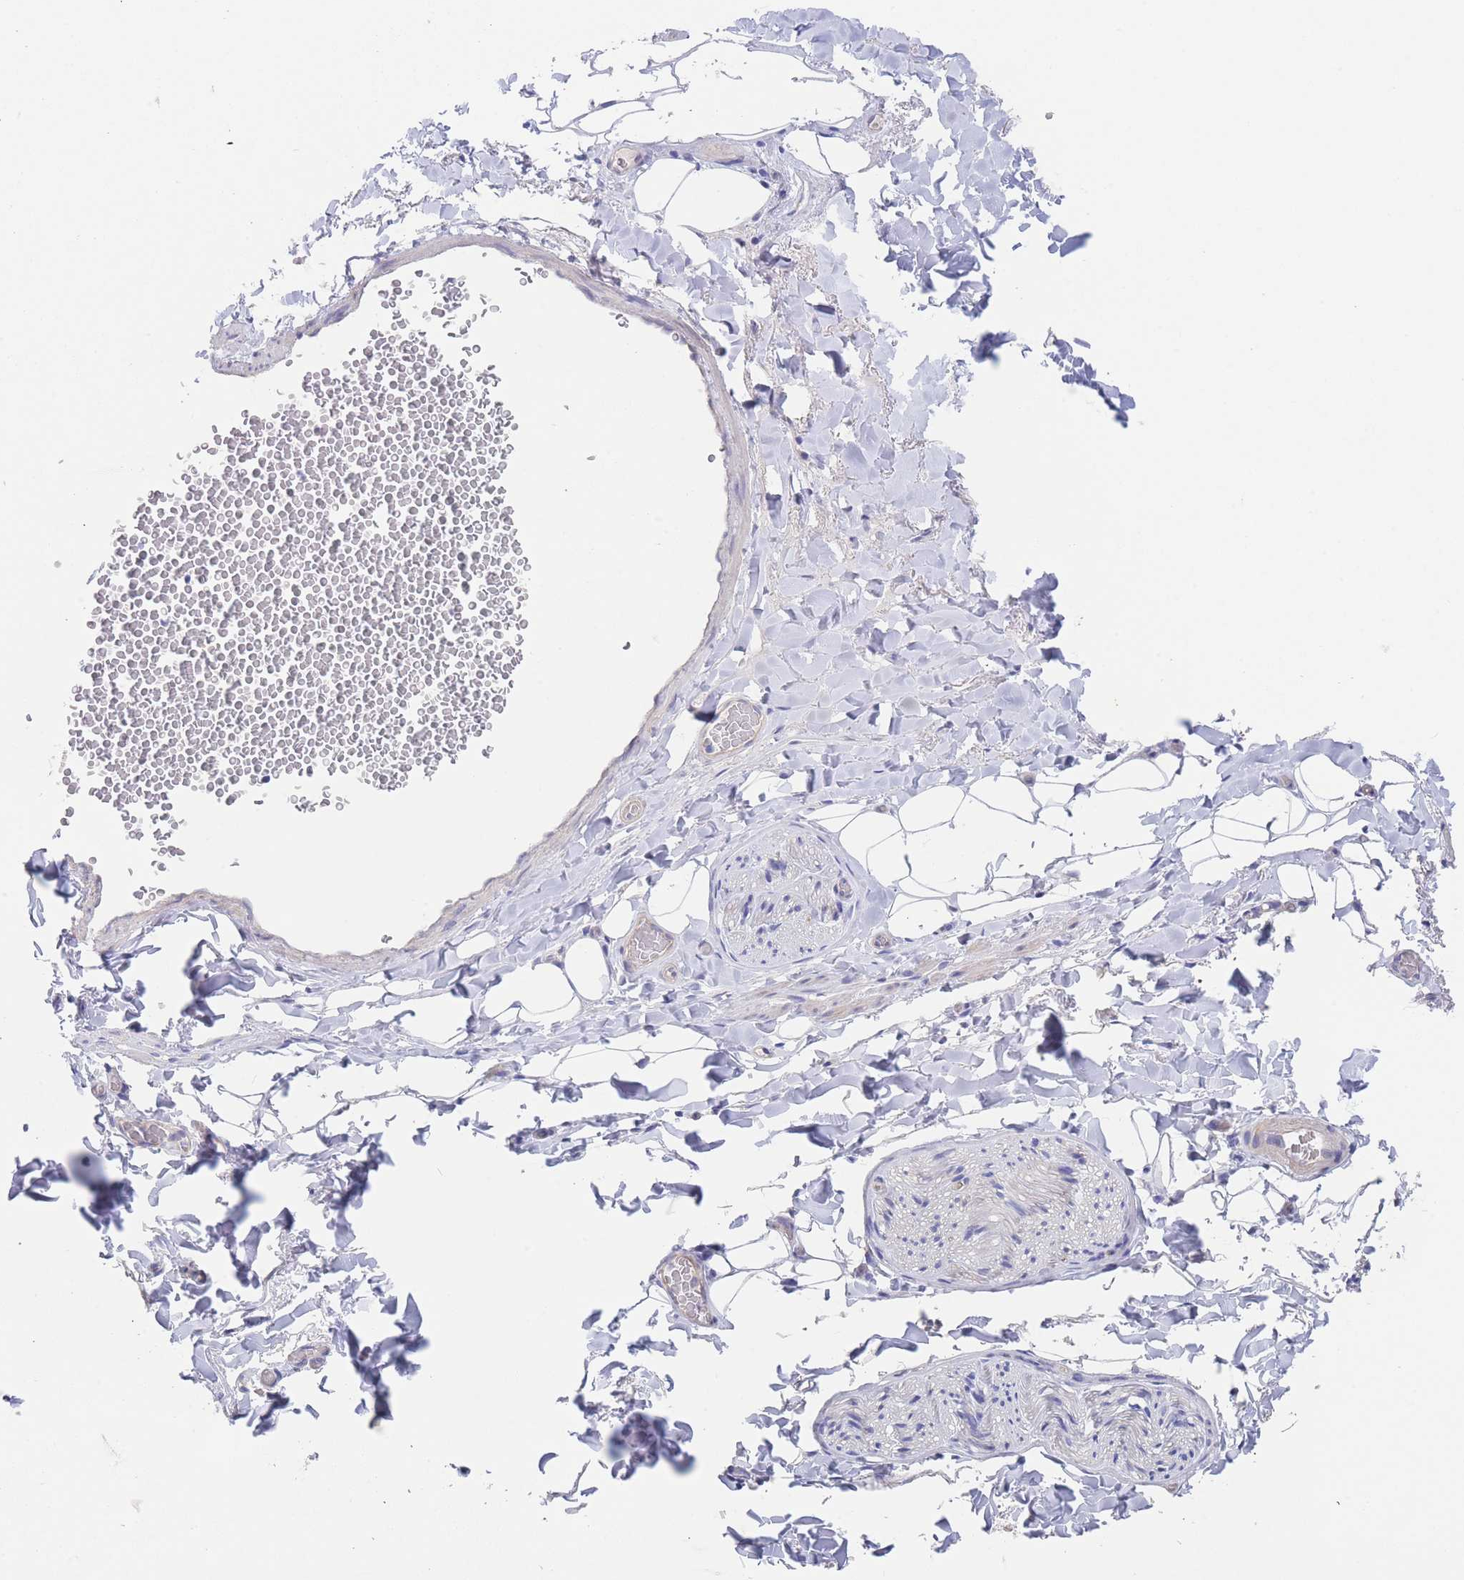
{"staining": {"intensity": "negative", "quantity": "none", "location": "none"}, "tissue": "adipose tissue", "cell_type": "Adipocytes", "image_type": "normal", "snomed": [{"axis": "morphology", "description": "Normal tissue, NOS"}, {"axis": "morphology", "description": "Carcinoma, NOS"}, {"axis": "topography", "description": "Pancreas"}, {"axis": "topography", "description": "Peripheral nerve tissue"}], "caption": "A high-resolution image shows IHC staining of normal adipose tissue, which shows no significant staining in adipocytes.", "gene": "ZNF281", "patient": {"sex": "female", "age": 29}}